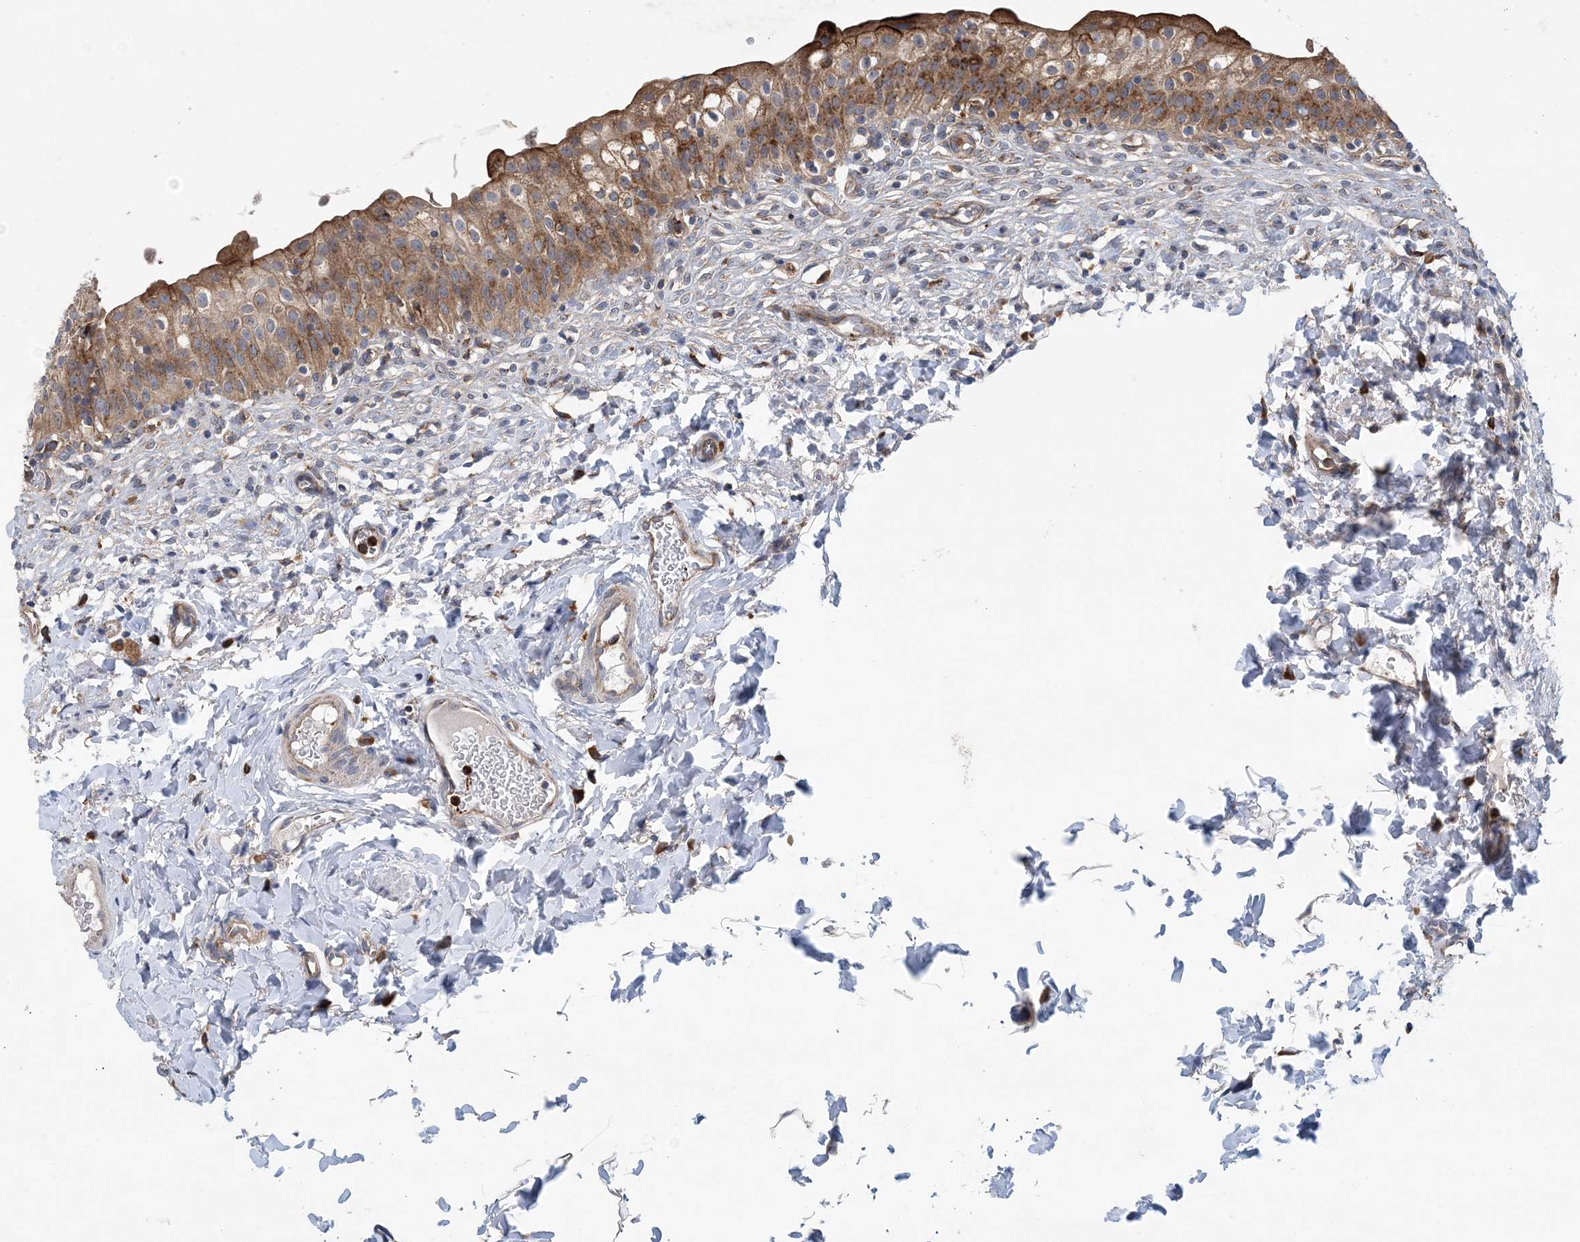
{"staining": {"intensity": "strong", "quantity": ">75%", "location": "cytoplasmic/membranous"}, "tissue": "urinary bladder", "cell_type": "Urothelial cells", "image_type": "normal", "snomed": [{"axis": "morphology", "description": "Normal tissue, NOS"}, {"axis": "topography", "description": "Urinary bladder"}], "caption": "A micrograph of human urinary bladder stained for a protein reveals strong cytoplasmic/membranous brown staining in urothelial cells. The staining was performed using DAB (3,3'-diaminobenzidine) to visualize the protein expression in brown, while the nuclei were stained in blue with hematoxylin (Magnification: 20x).", "gene": "PTTG1IP", "patient": {"sex": "male", "age": 55}}